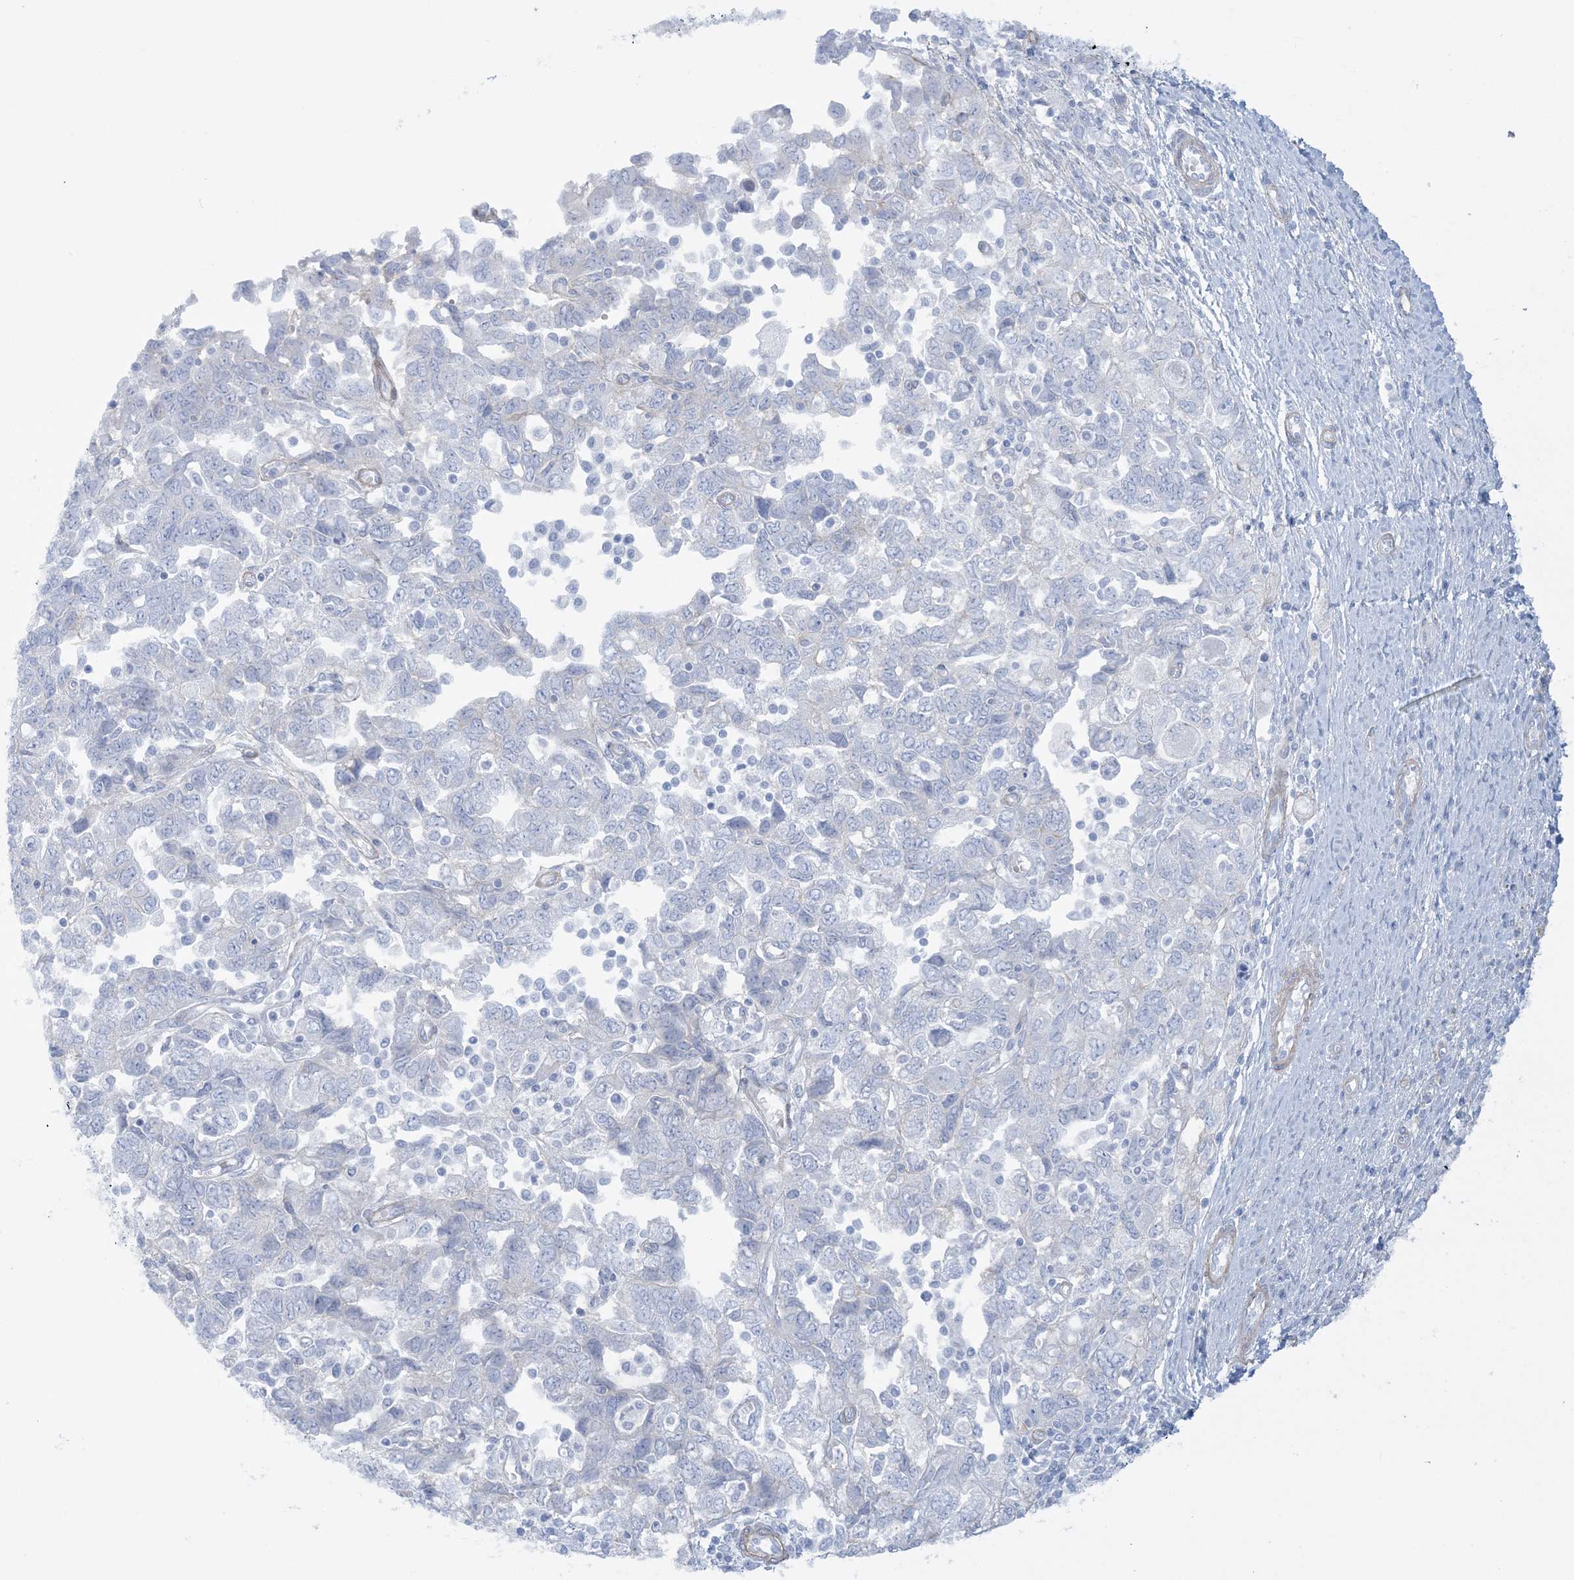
{"staining": {"intensity": "negative", "quantity": "none", "location": "none"}, "tissue": "ovarian cancer", "cell_type": "Tumor cells", "image_type": "cancer", "snomed": [{"axis": "morphology", "description": "Carcinoma, NOS"}, {"axis": "morphology", "description": "Cystadenocarcinoma, serous, NOS"}, {"axis": "topography", "description": "Ovary"}], "caption": "High power microscopy image of an IHC micrograph of ovarian cancer, revealing no significant expression in tumor cells. The staining was performed using DAB (3,3'-diaminobenzidine) to visualize the protein expression in brown, while the nuclei were stained in blue with hematoxylin (Magnification: 20x).", "gene": "AGXT", "patient": {"sex": "female", "age": 69}}